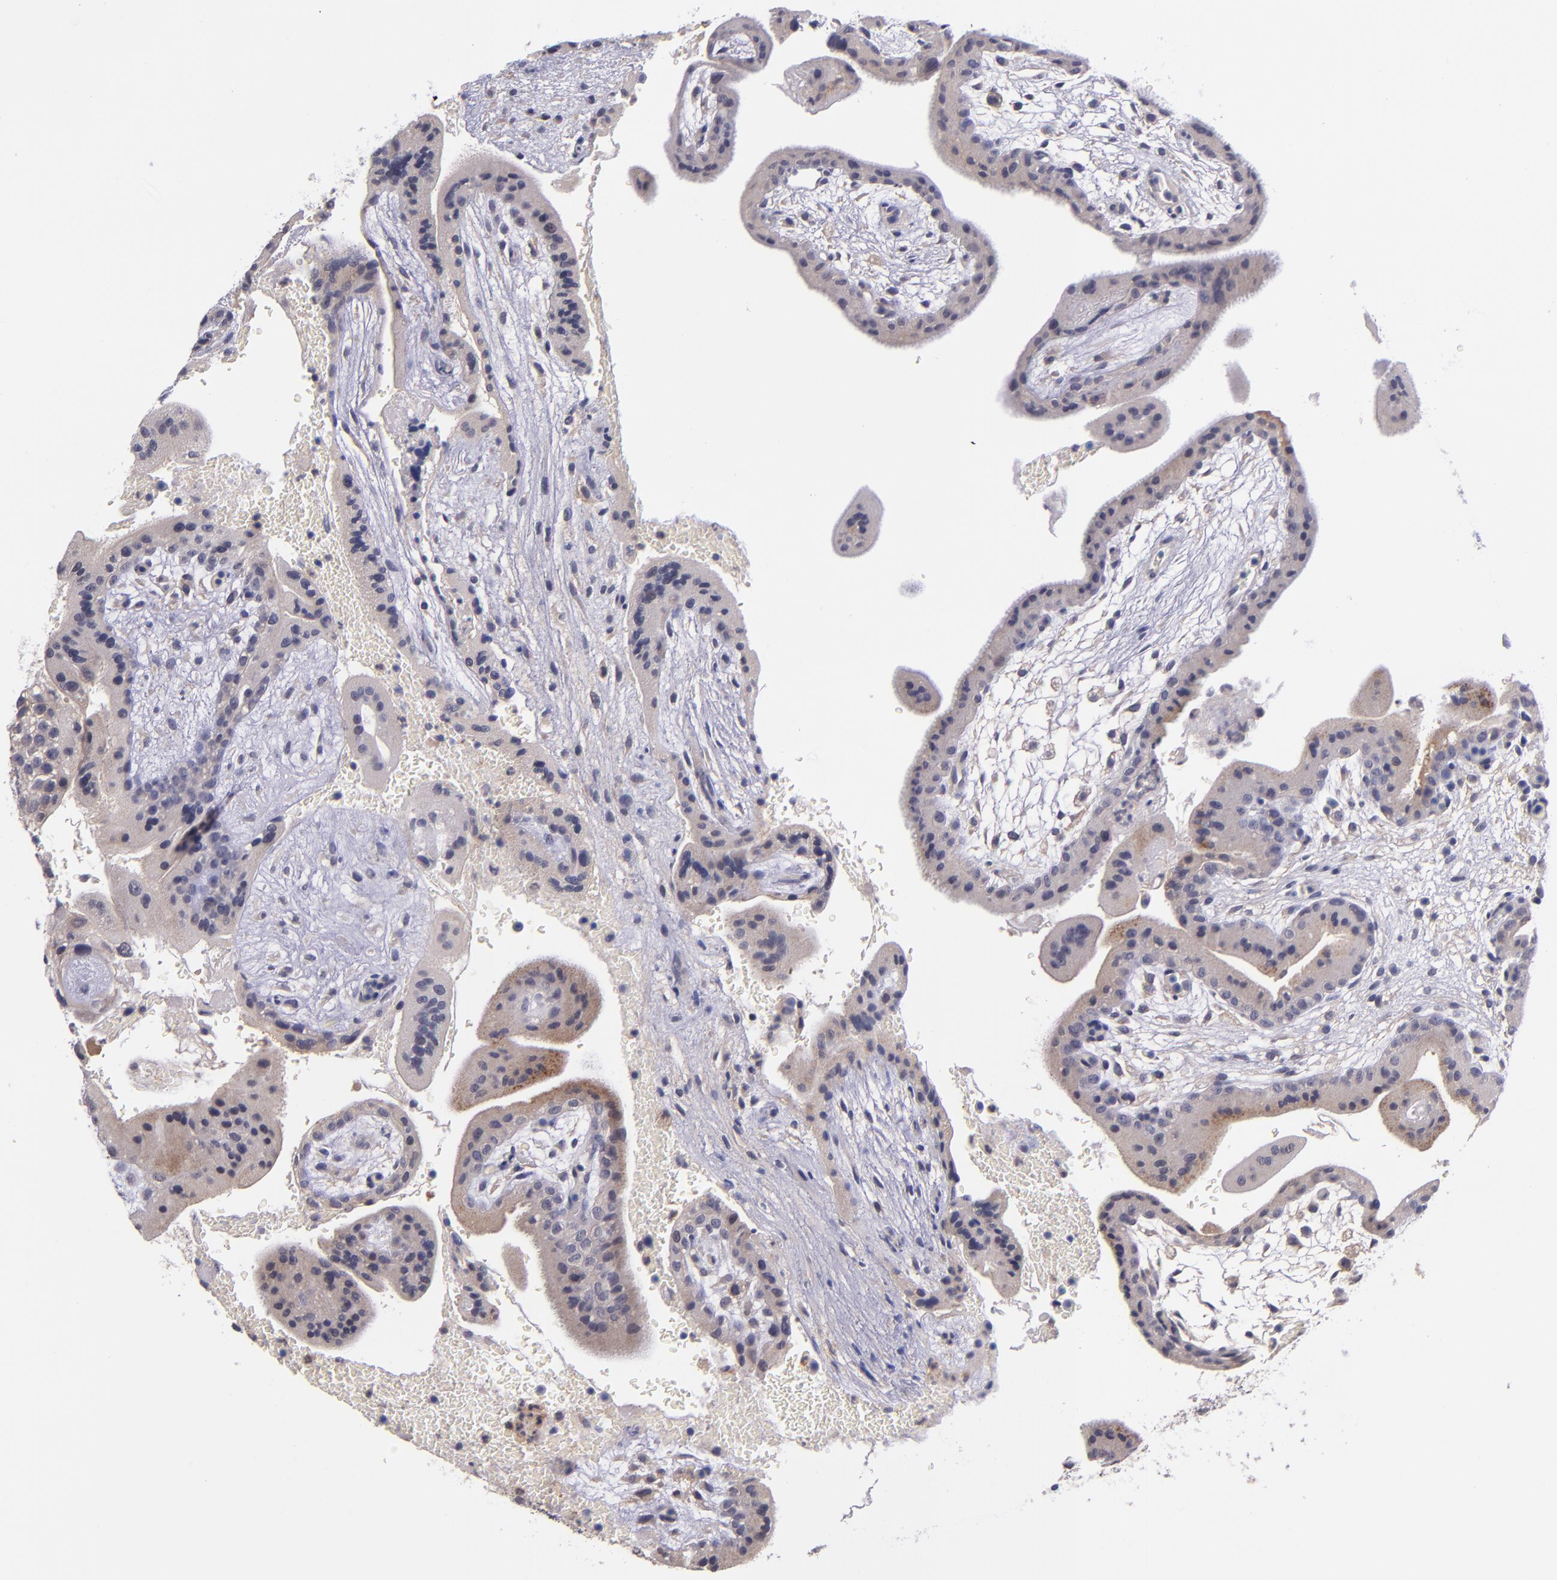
{"staining": {"intensity": "weak", "quantity": ">75%", "location": "cytoplasmic/membranous"}, "tissue": "placenta", "cell_type": "Decidual cells", "image_type": "normal", "snomed": [{"axis": "morphology", "description": "Normal tissue, NOS"}, {"axis": "topography", "description": "Placenta"}], "caption": "Normal placenta was stained to show a protein in brown. There is low levels of weak cytoplasmic/membranous expression in about >75% of decidual cells. Immunohistochemistry stains the protein in brown and the nuclei are stained blue.", "gene": "RBP4", "patient": {"sex": "female", "age": 35}}